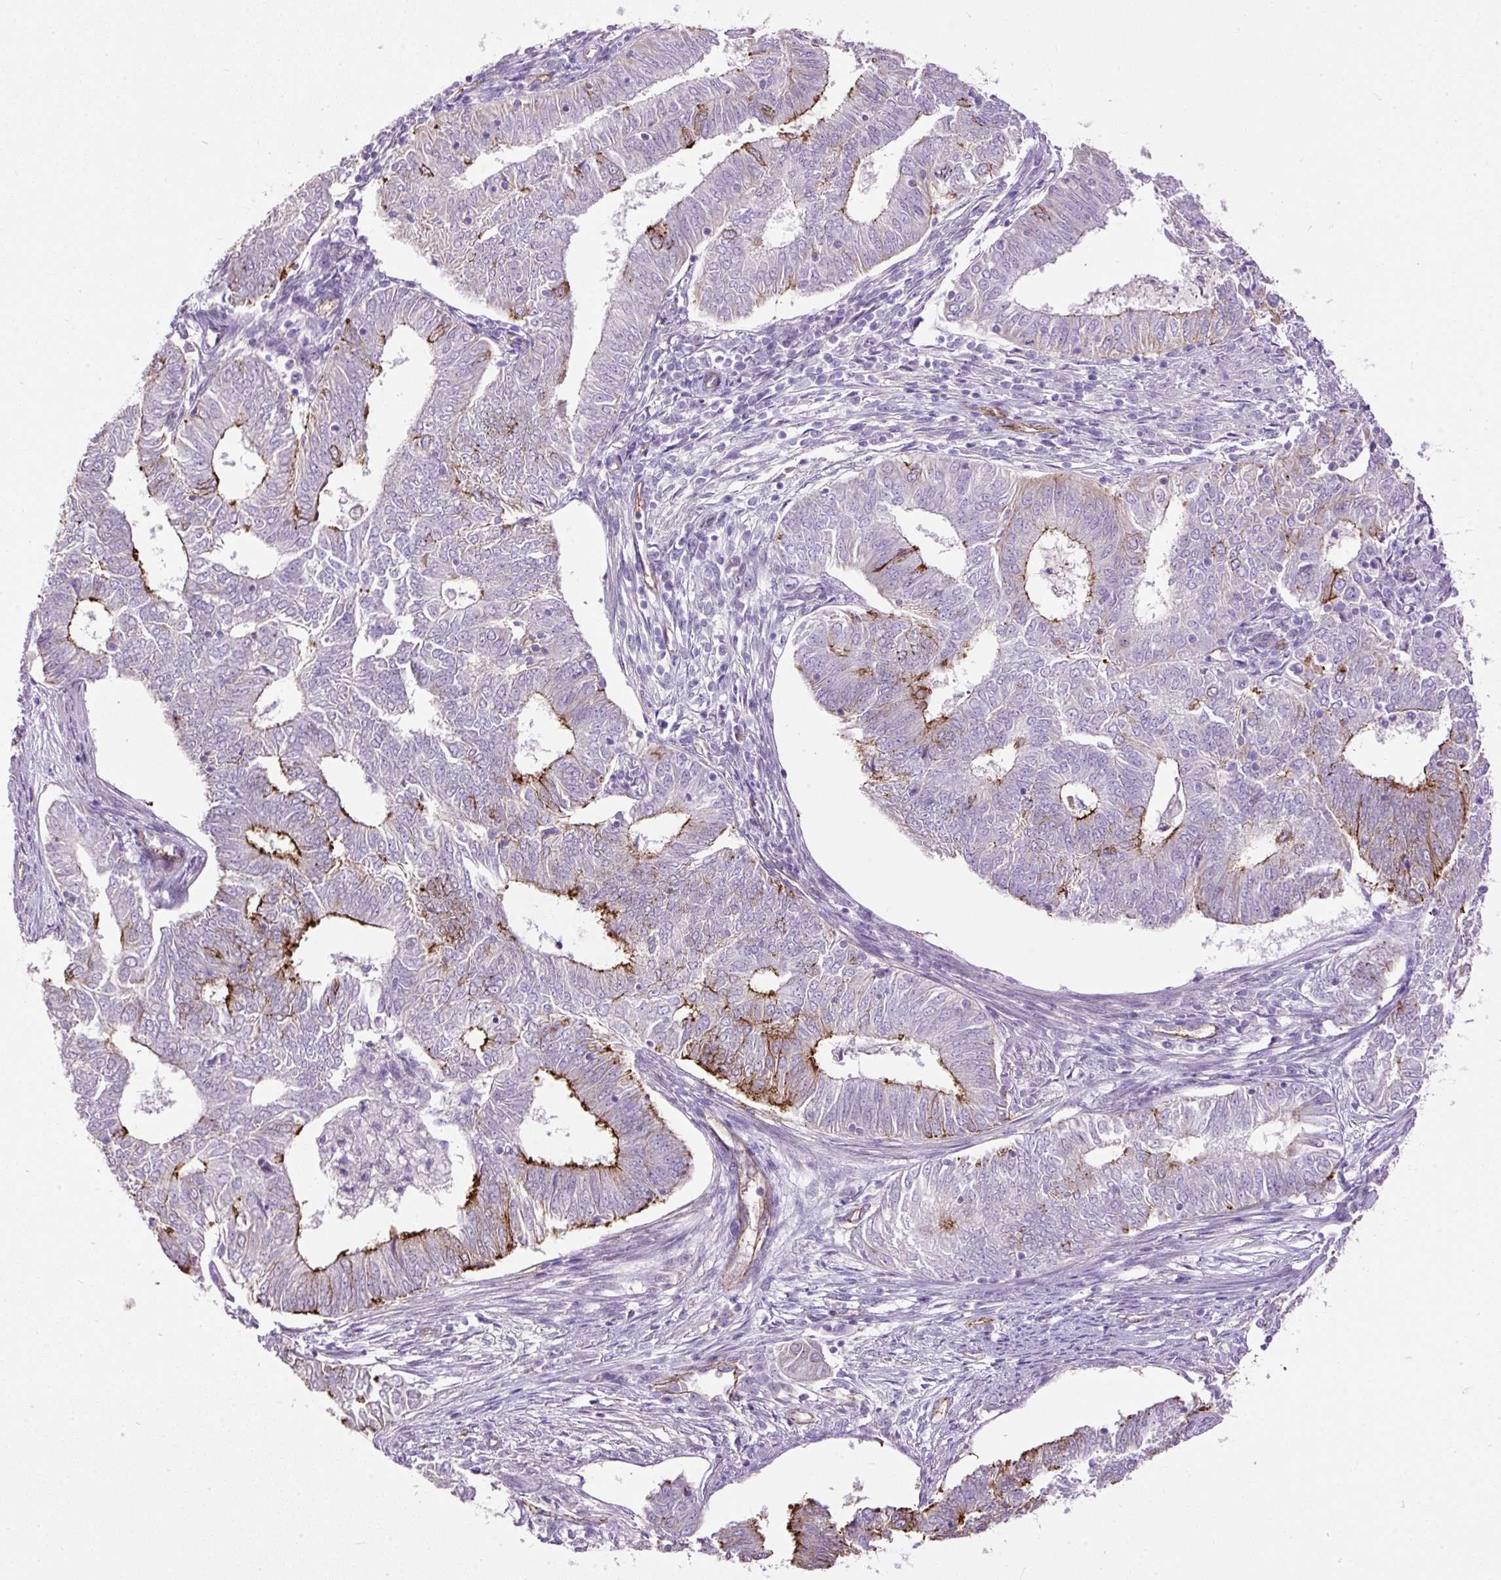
{"staining": {"intensity": "strong", "quantity": "<25%", "location": "cytoplasmic/membranous"}, "tissue": "endometrial cancer", "cell_type": "Tumor cells", "image_type": "cancer", "snomed": [{"axis": "morphology", "description": "Adenocarcinoma, NOS"}, {"axis": "topography", "description": "Endometrium"}], "caption": "Strong cytoplasmic/membranous protein staining is present in approximately <25% of tumor cells in adenocarcinoma (endometrial).", "gene": "MAGEB16", "patient": {"sex": "female", "age": 62}}